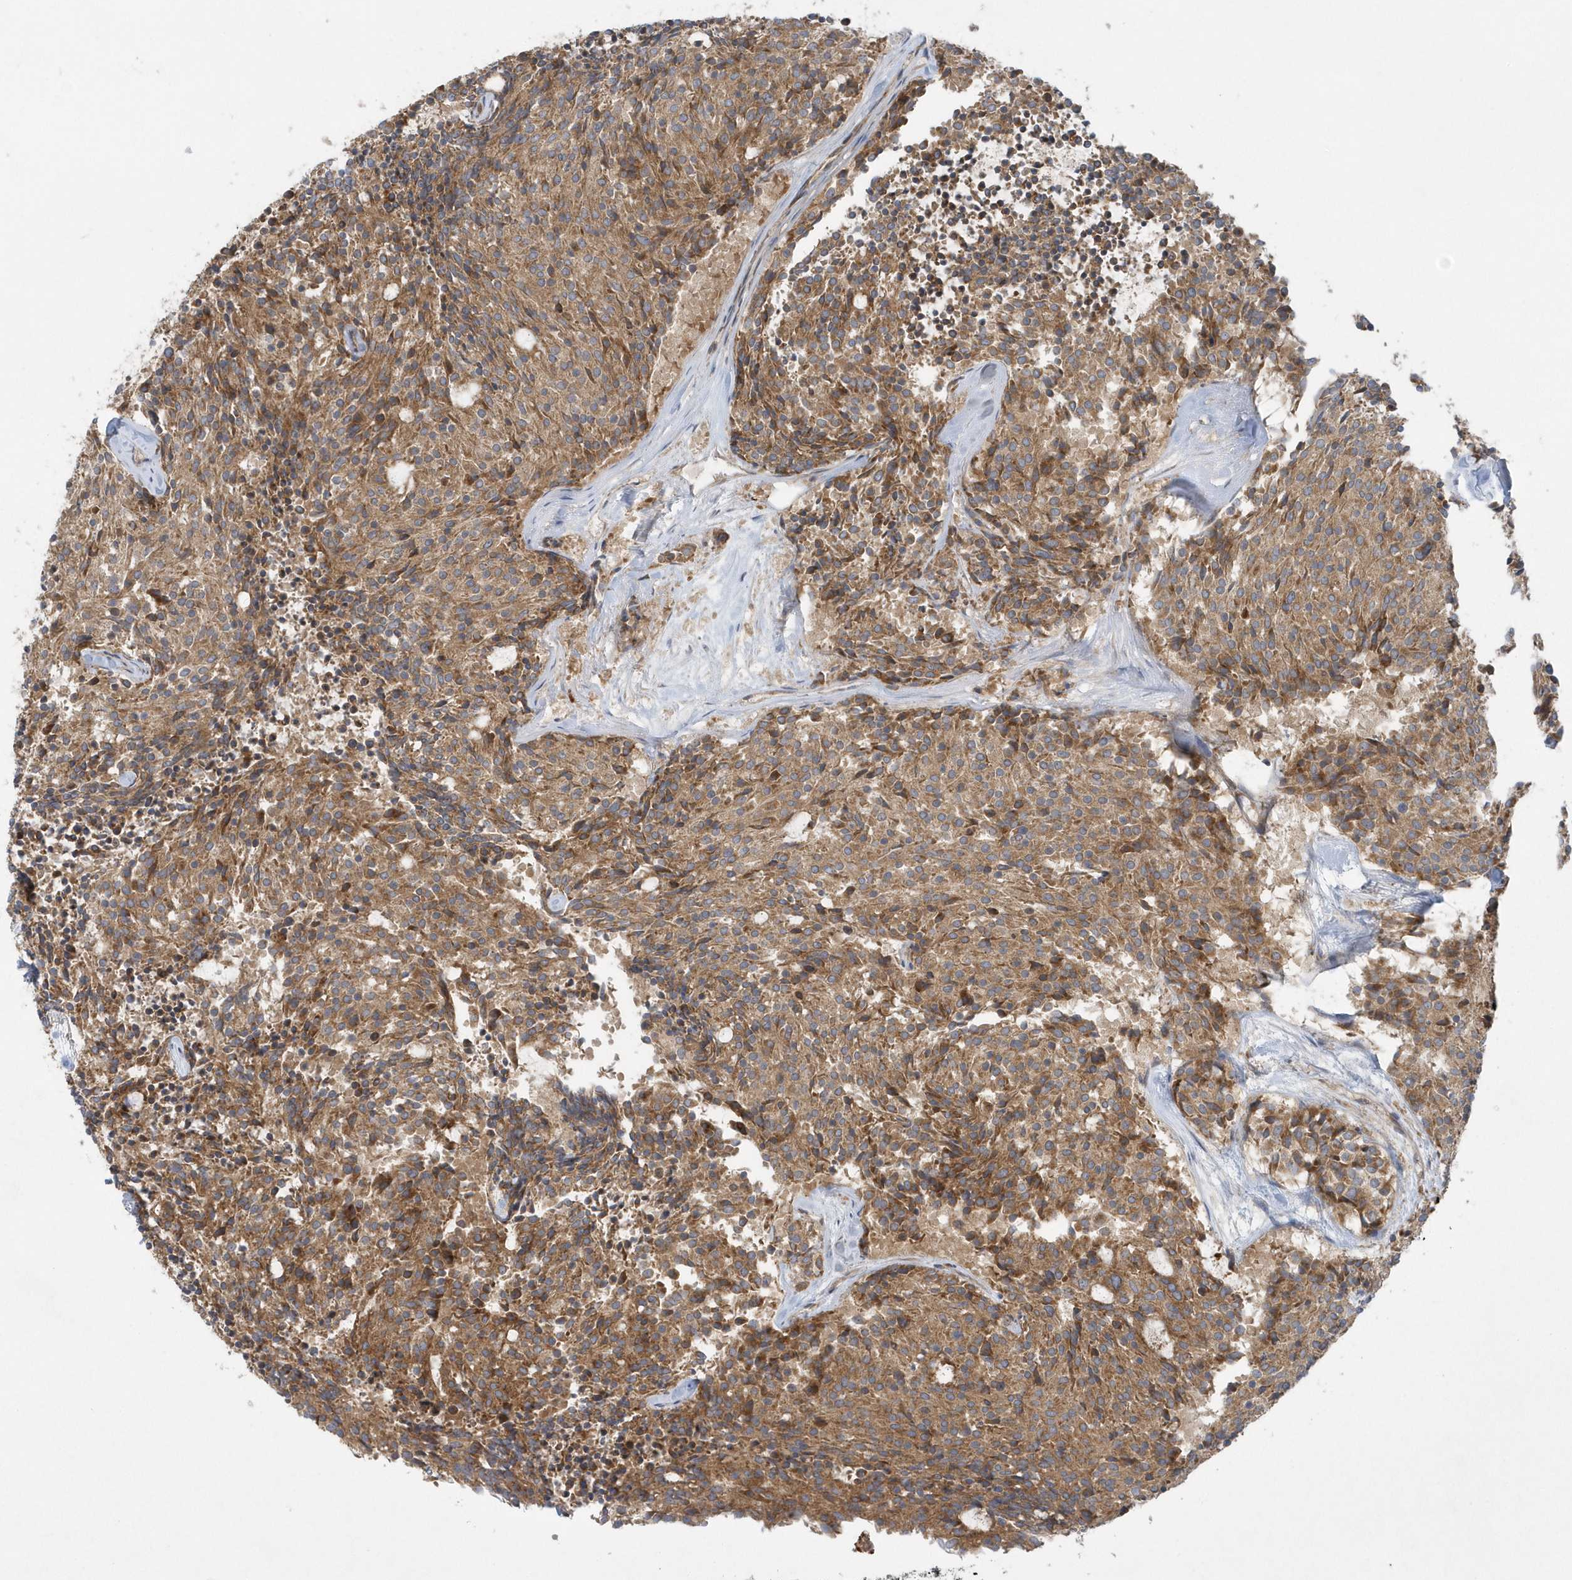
{"staining": {"intensity": "moderate", "quantity": ">75%", "location": "cytoplasmic/membranous"}, "tissue": "carcinoid", "cell_type": "Tumor cells", "image_type": "cancer", "snomed": [{"axis": "morphology", "description": "Carcinoid, malignant, NOS"}, {"axis": "topography", "description": "Pancreas"}], "caption": "This image exhibits carcinoid stained with immunohistochemistry (IHC) to label a protein in brown. The cytoplasmic/membranous of tumor cells show moderate positivity for the protein. Nuclei are counter-stained blue.", "gene": "CNOT10", "patient": {"sex": "female", "age": 54}}